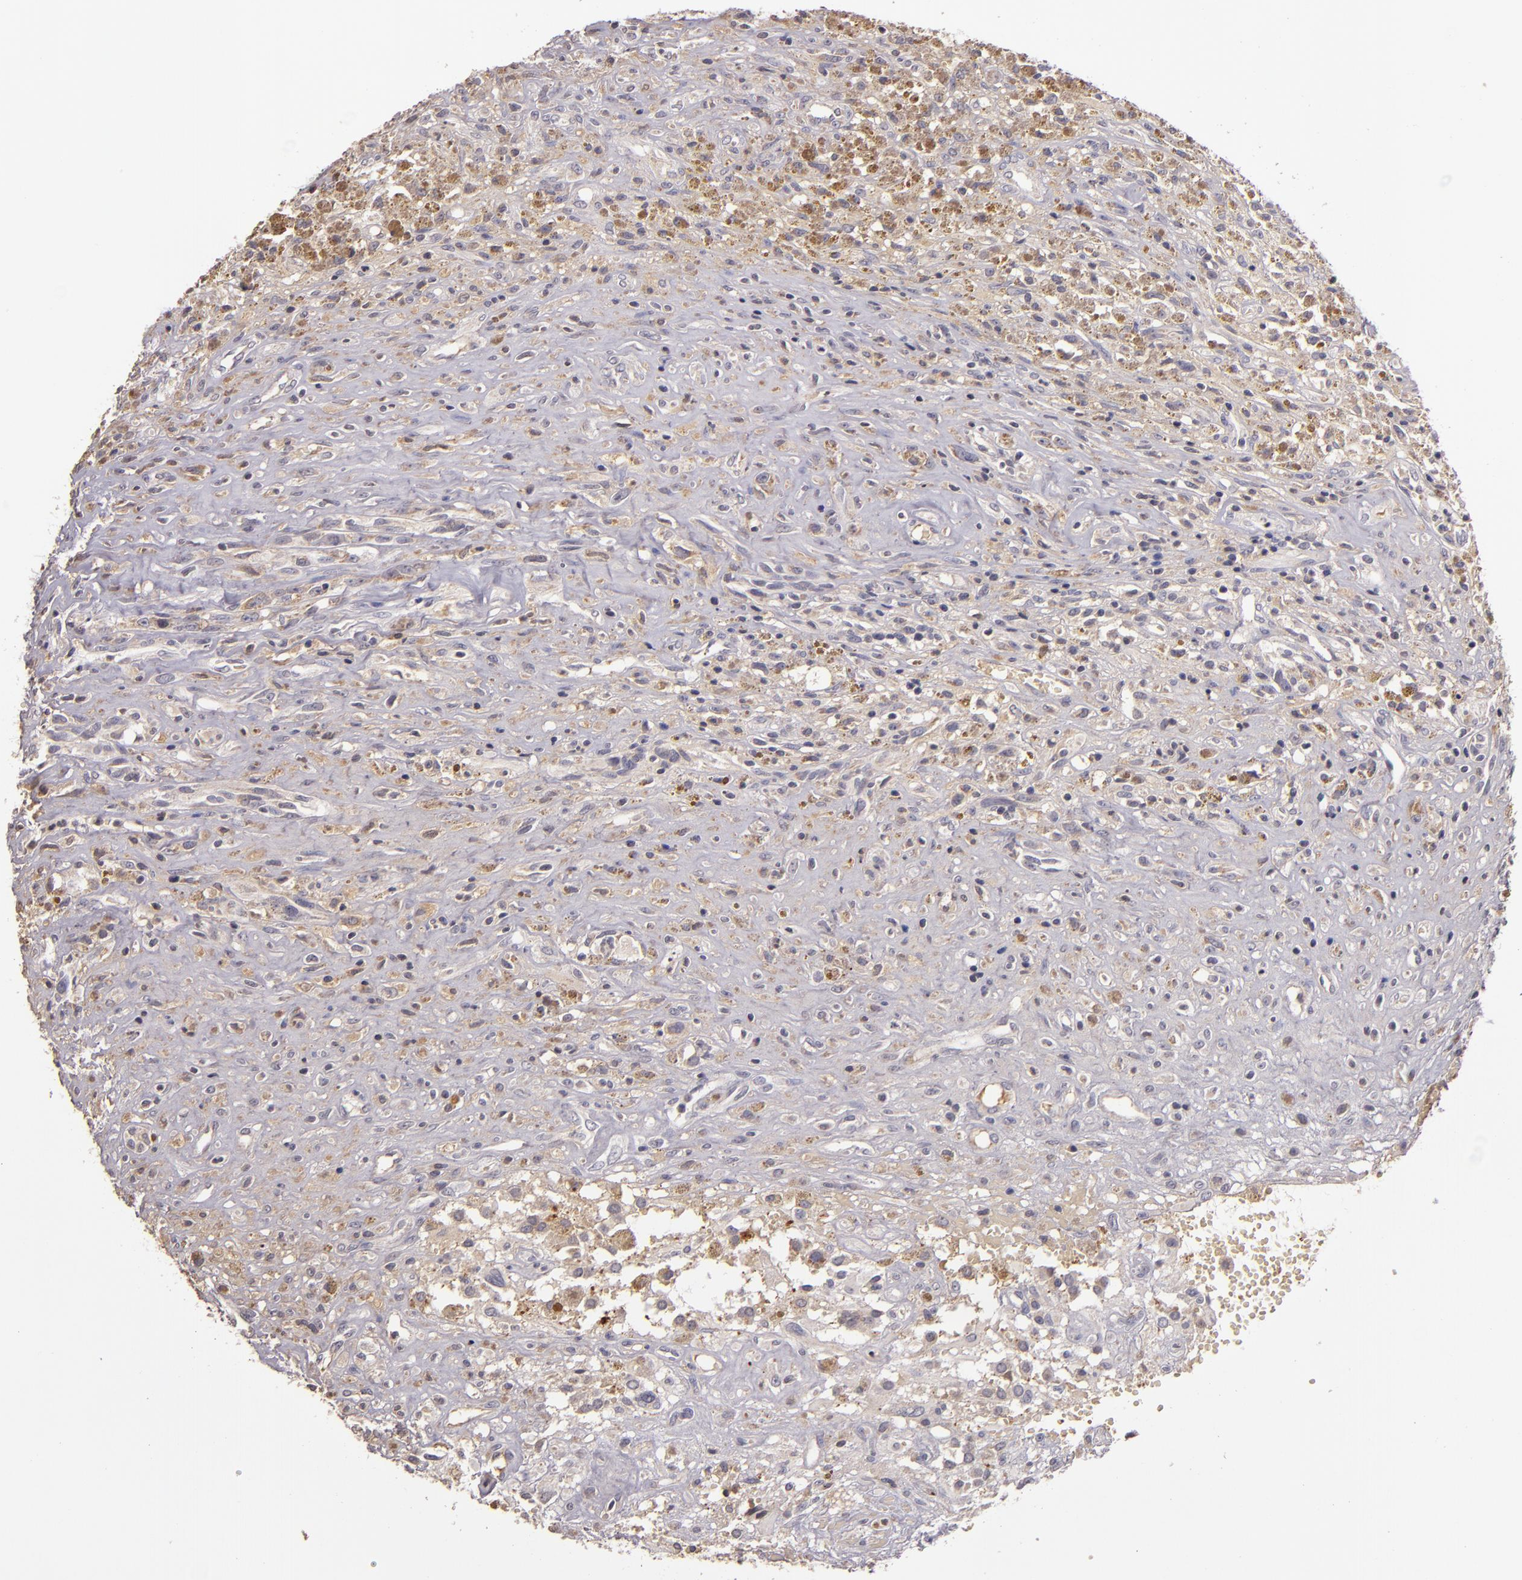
{"staining": {"intensity": "moderate", "quantity": "<25%", "location": "cytoplasmic/membranous"}, "tissue": "glioma", "cell_type": "Tumor cells", "image_type": "cancer", "snomed": [{"axis": "morphology", "description": "Glioma, malignant, High grade"}, {"axis": "topography", "description": "Brain"}], "caption": "This is an image of immunohistochemistry (IHC) staining of glioma, which shows moderate expression in the cytoplasmic/membranous of tumor cells.", "gene": "ABL1", "patient": {"sex": "male", "age": 66}}